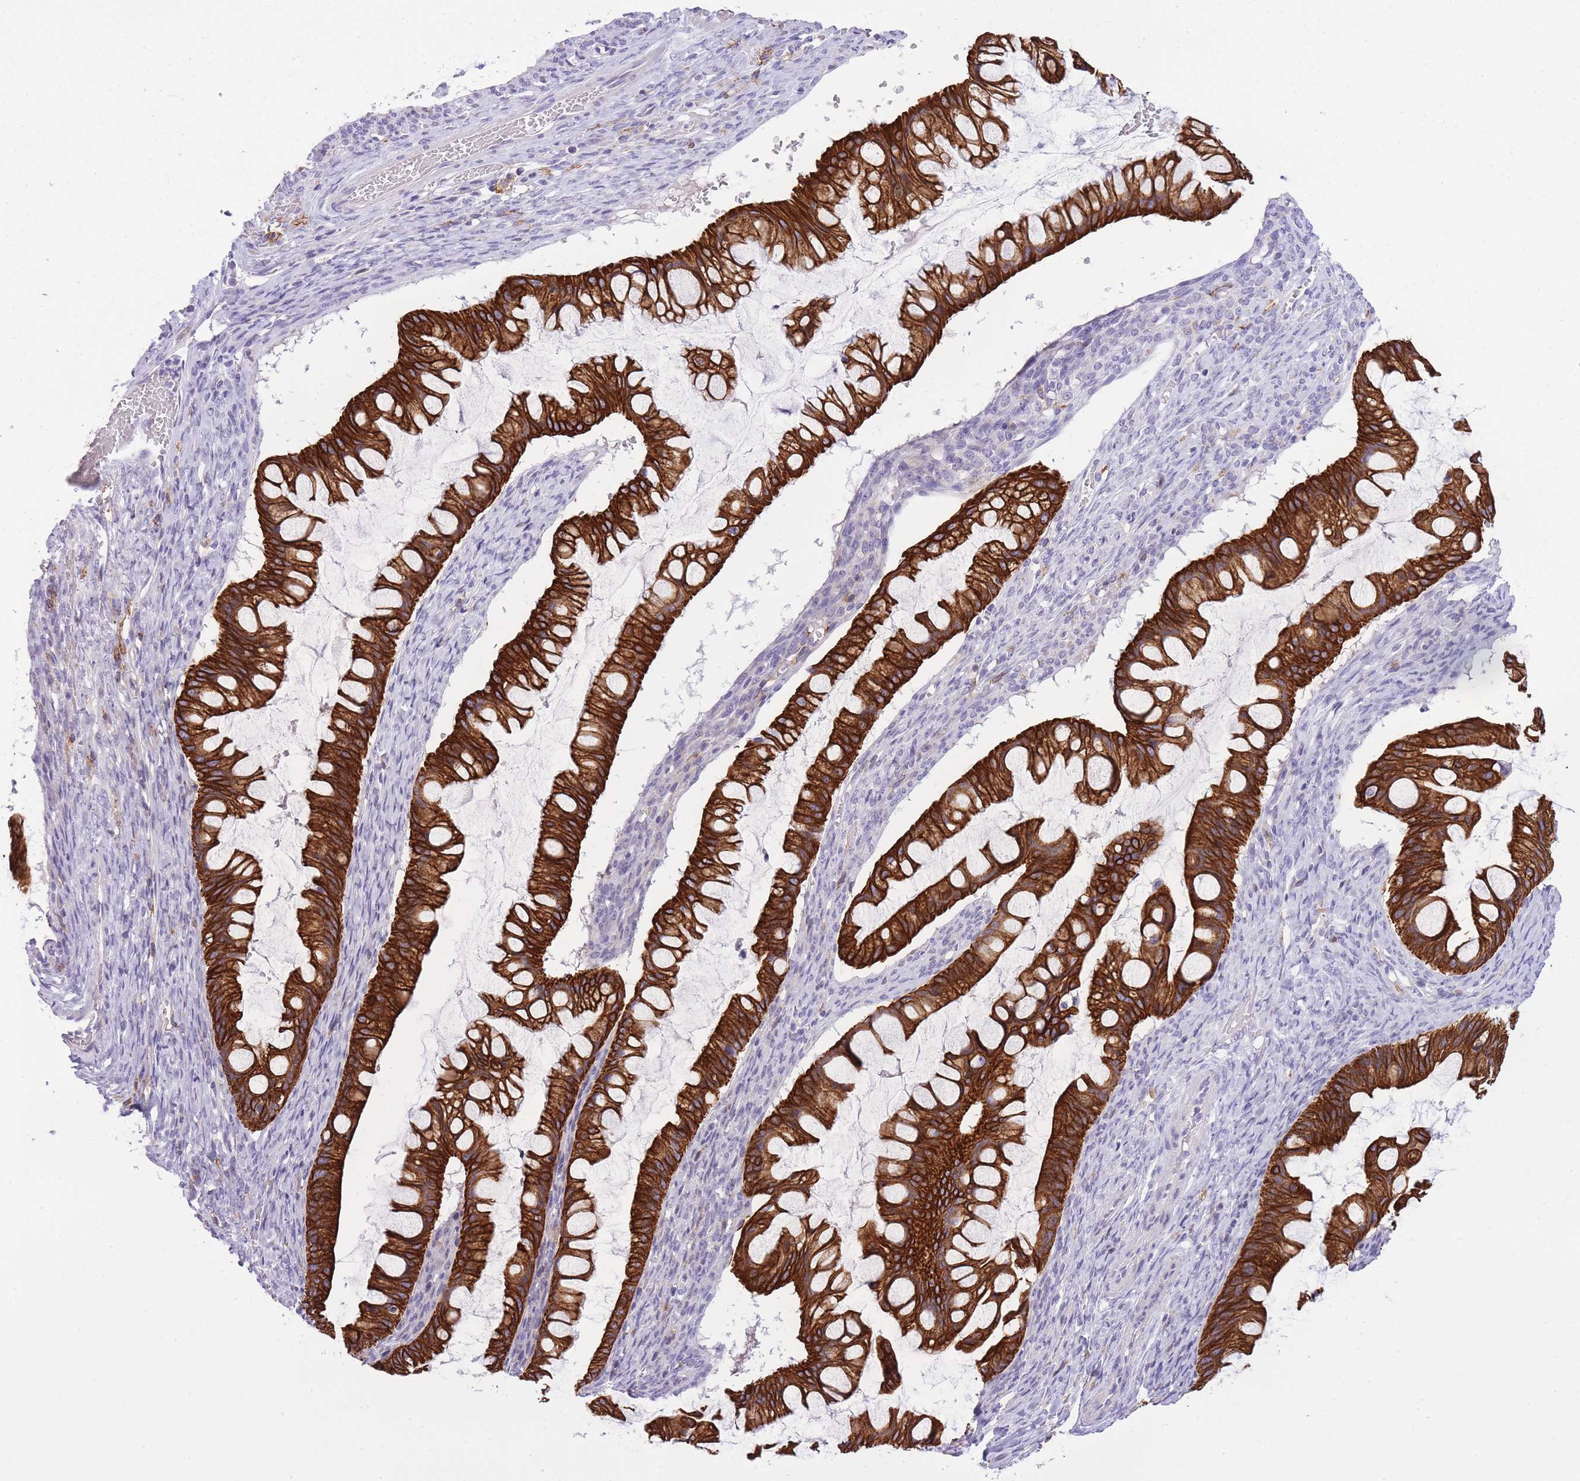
{"staining": {"intensity": "strong", "quantity": ">75%", "location": "cytoplasmic/membranous"}, "tissue": "ovarian cancer", "cell_type": "Tumor cells", "image_type": "cancer", "snomed": [{"axis": "morphology", "description": "Cystadenocarcinoma, mucinous, NOS"}, {"axis": "topography", "description": "Ovary"}], "caption": "Protein positivity by immunohistochemistry shows strong cytoplasmic/membranous staining in about >75% of tumor cells in ovarian cancer (mucinous cystadenocarcinoma). The protein of interest is shown in brown color, while the nuclei are stained blue.", "gene": "RADX", "patient": {"sex": "female", "age": 73}}